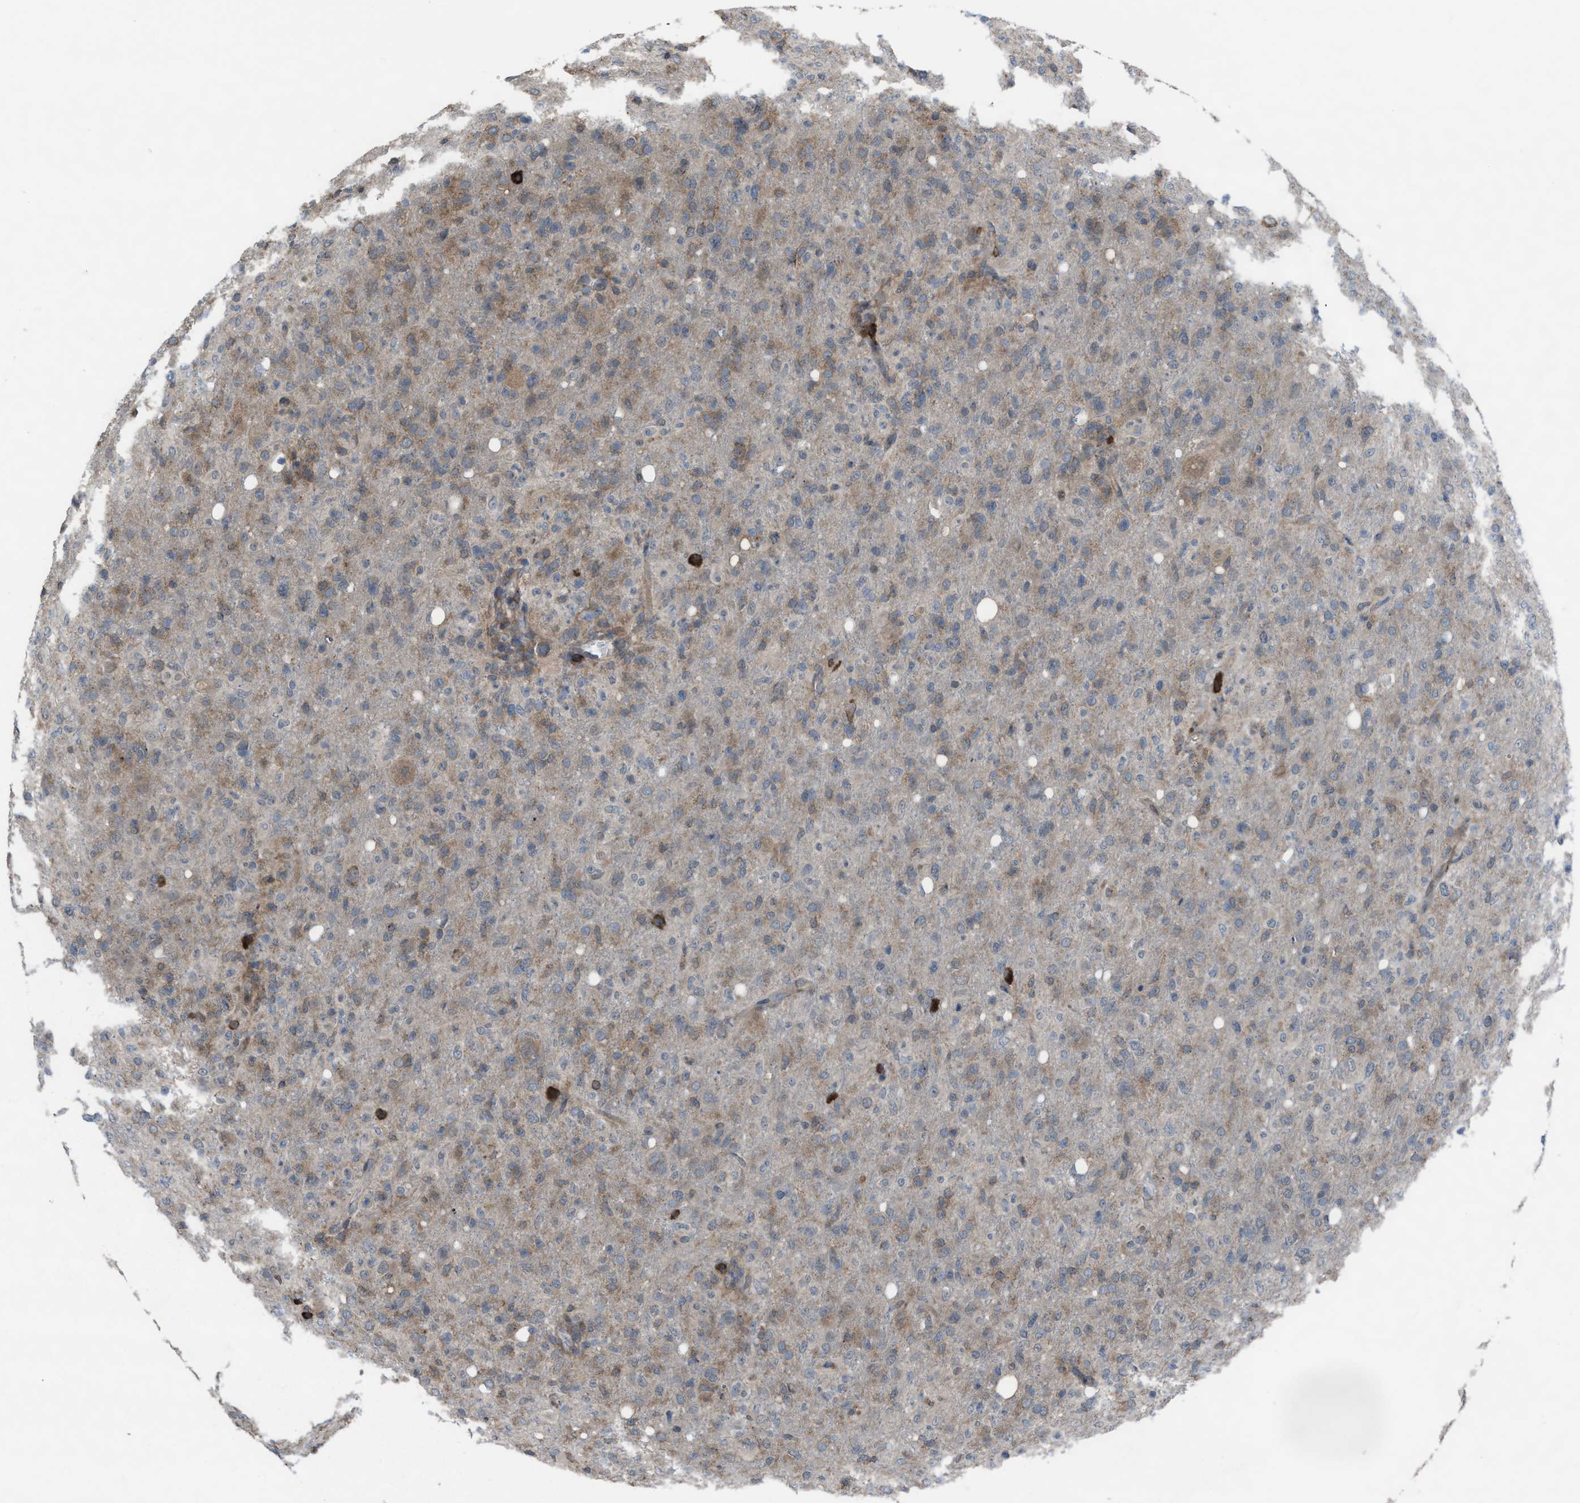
{"staining": {"intensity": "weak", "quantity": ">75%", "location": "cytoplasmic/membranous"}, "tissue": "glioma", "cell_type": "Tumor cells", "image_type": "cancer", "snomed": [{"axis": "morphology", "description": "Glioma, malignant, High grade"}, {"axis": "topography", "description": "Brain"}], "caption": "Immunohistochemistry of human glioma displays low levels of weak cytoplasmic/membranous staining in approximately >75% of tumor cells.", "gene": "PLAA", "patient": {"sex": "female", "age": 57}}